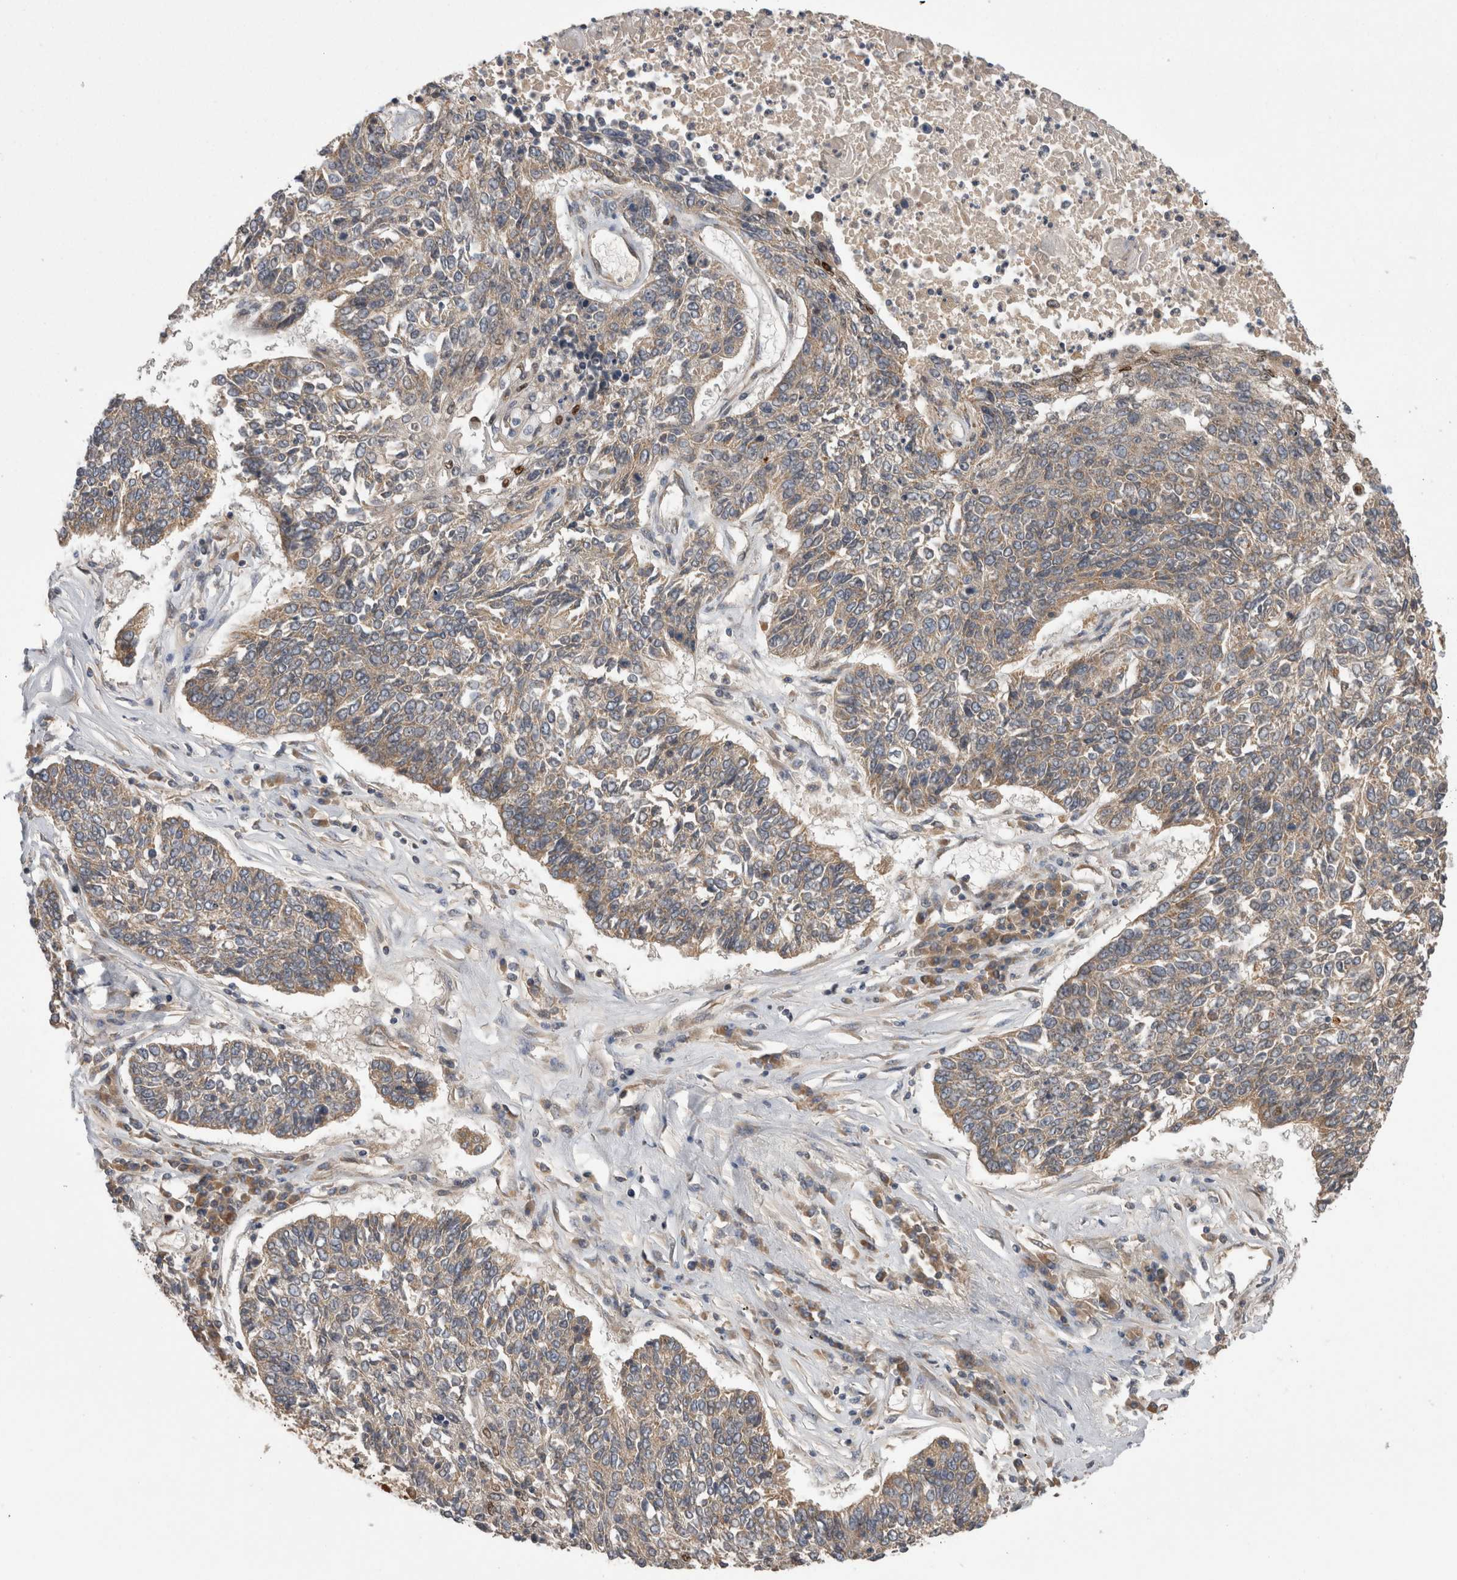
{"staining": {"intensity": "weak", "quantity": "<25%", "location": "cytoplasmic/membranous"}, "tissue": "lung cancer", "cell_type": "Tumor cells", "image_type": "cancer", "snomed": [{"axis": "morphology", "description": "Normal tissue, NOS"}, {"axis": "morphology", "description": "Squamous cell carcinoma, NOS"}, {"axis": "topography", "description": "Cartilage tissue"}, {"axis": "topography", "description": "Bronchus"}, {"axis": "topography", "description": "Lung"}], "caption": "Tumor cells show no significant protein positivity in lung cancer (squamous cell carcinoma). The staining is performed using DAB (3,3'-diaminobenzidine) brown chromogen with nuclei counter-stained in using hematoxylin.", "gene": "DARS2", "patient": {"sex": "female", "age": 49}}